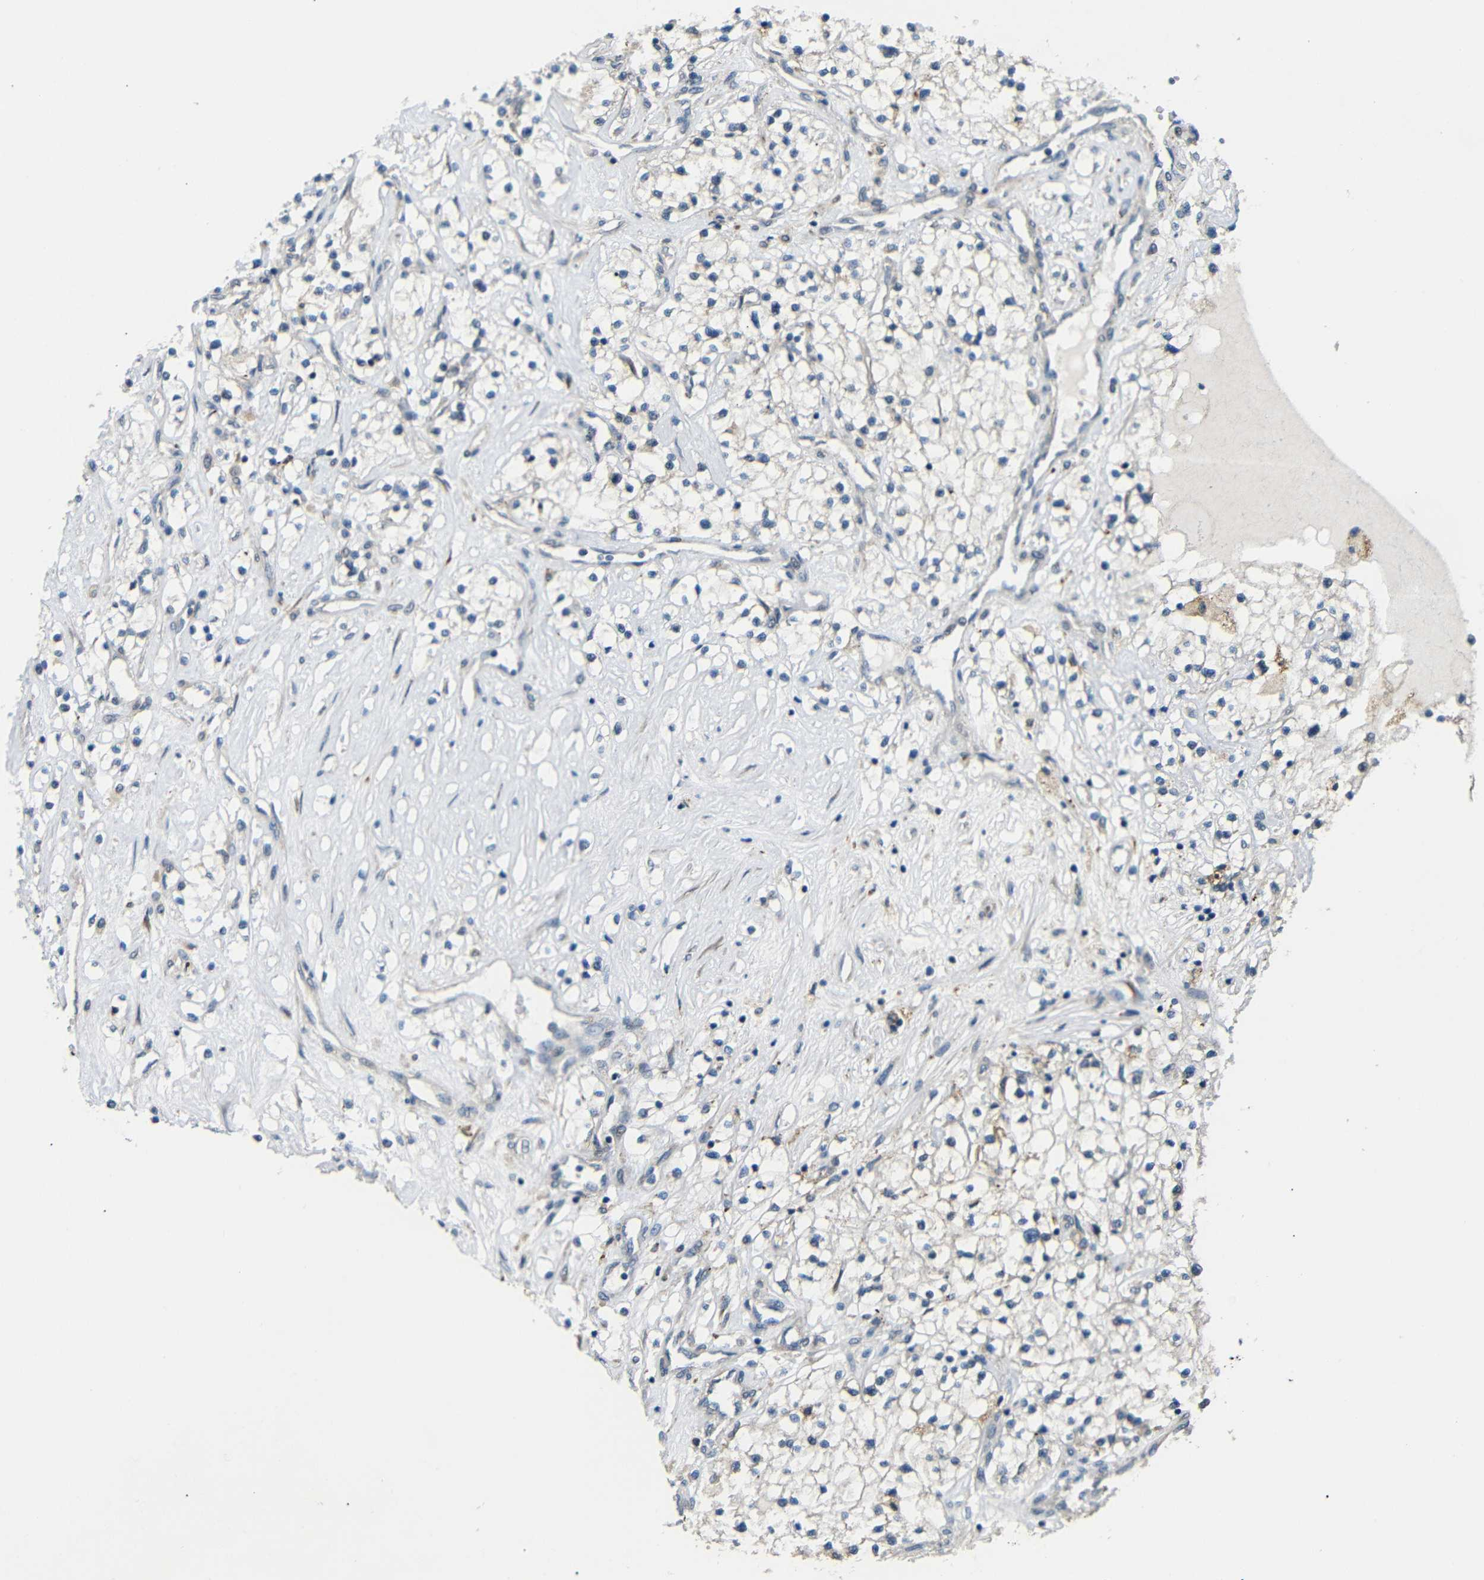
{"staining": {"intensity": "weak", "quantity": "<25%", "location": "cytoplasmic/membranous"}, "tissue": "renal cancer", "cell_type": "Tumor cells", "image_type": "cancer", "snomed": [{"axis": "morphology", "description": "Adenocarcinoma, NOS"}, {"axis": "topography", "description": "Kidney"}], "caption": "Immunohistochemistry (IHC) of human renal adenocarcinoma reveals no expression in tumor cells.", "gene": "SYDE1", "patient": {"sex": "male", "age": 68}}